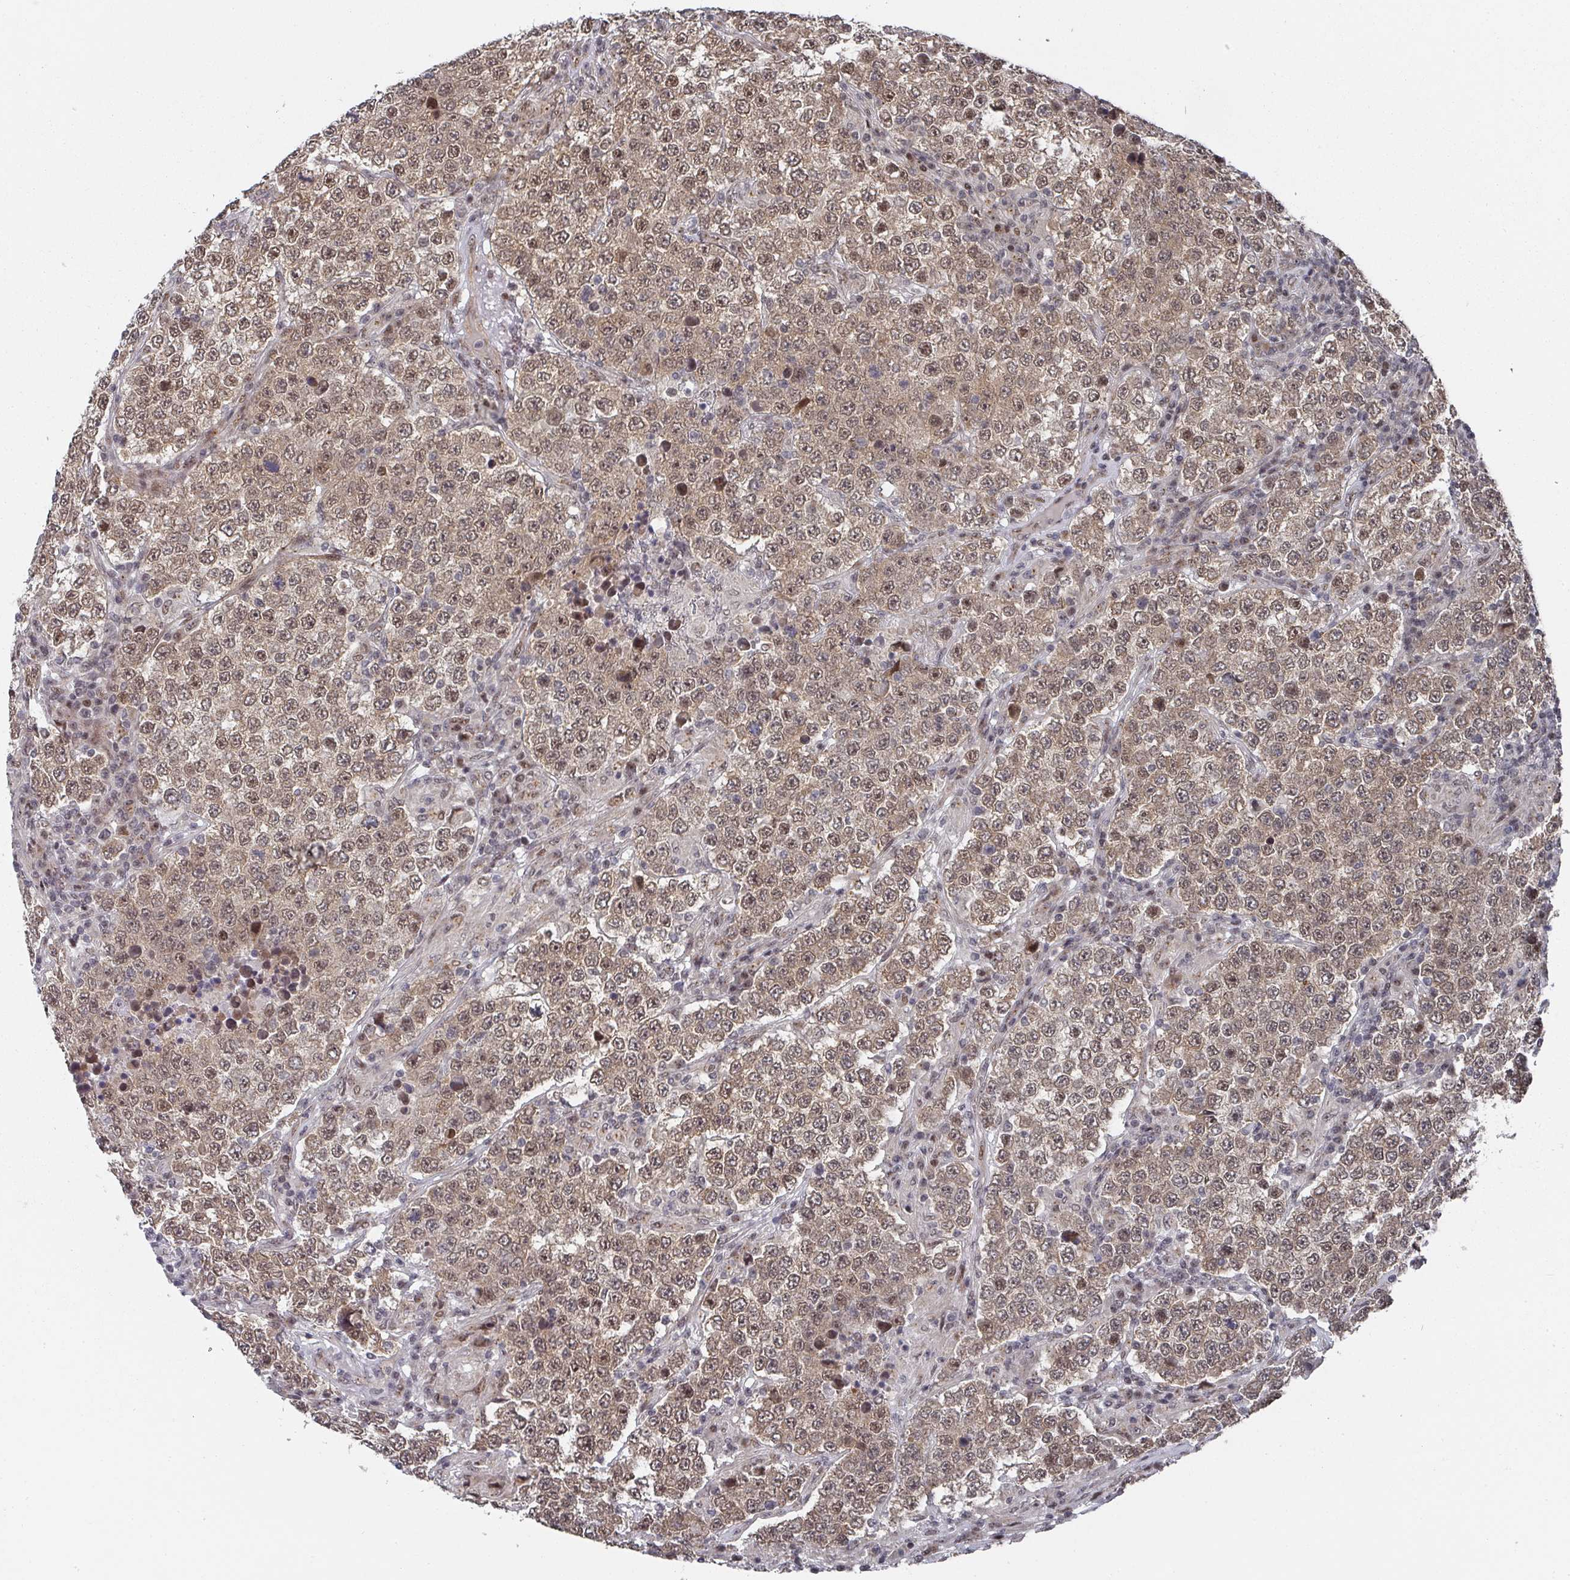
{"staining": {"intensity": "moderate", "quantity": ">75%", "location": "cytoplasmic/membranous,nuclear"}, "tissue": "testis cancer", "cell_type": "Tumor cells", "image_type": "cancer", "snomed": [{"axis": "morphology", "description": "Normal tissue, NOS"}, {"axis": "morphology", "description": "Urothelial carcinoma, High grade"}, {"axis": "morphology", "description": "Seminoma, NOS"}, {"axis": "morphology", "description": "Carcinoma, Embryonal, NOS"}, {"axis": "topography", "description": "Urinary bladder"}, {"axis": "topography", "description": "Testis"}], "caption": "A micrograph of testis cancer (seminoma) stained for a protein displays moderate cytoplasmic/membranous and nuclear brown staining in tumor cells. Using DAB (3,3'-diaminobenzidine) (brown) and hematoxylin (blue) stains, captured at high magnification using brightfield microscopy.", "gene": "KIF1C", "patient": {"sex": "male", "age": 41}}